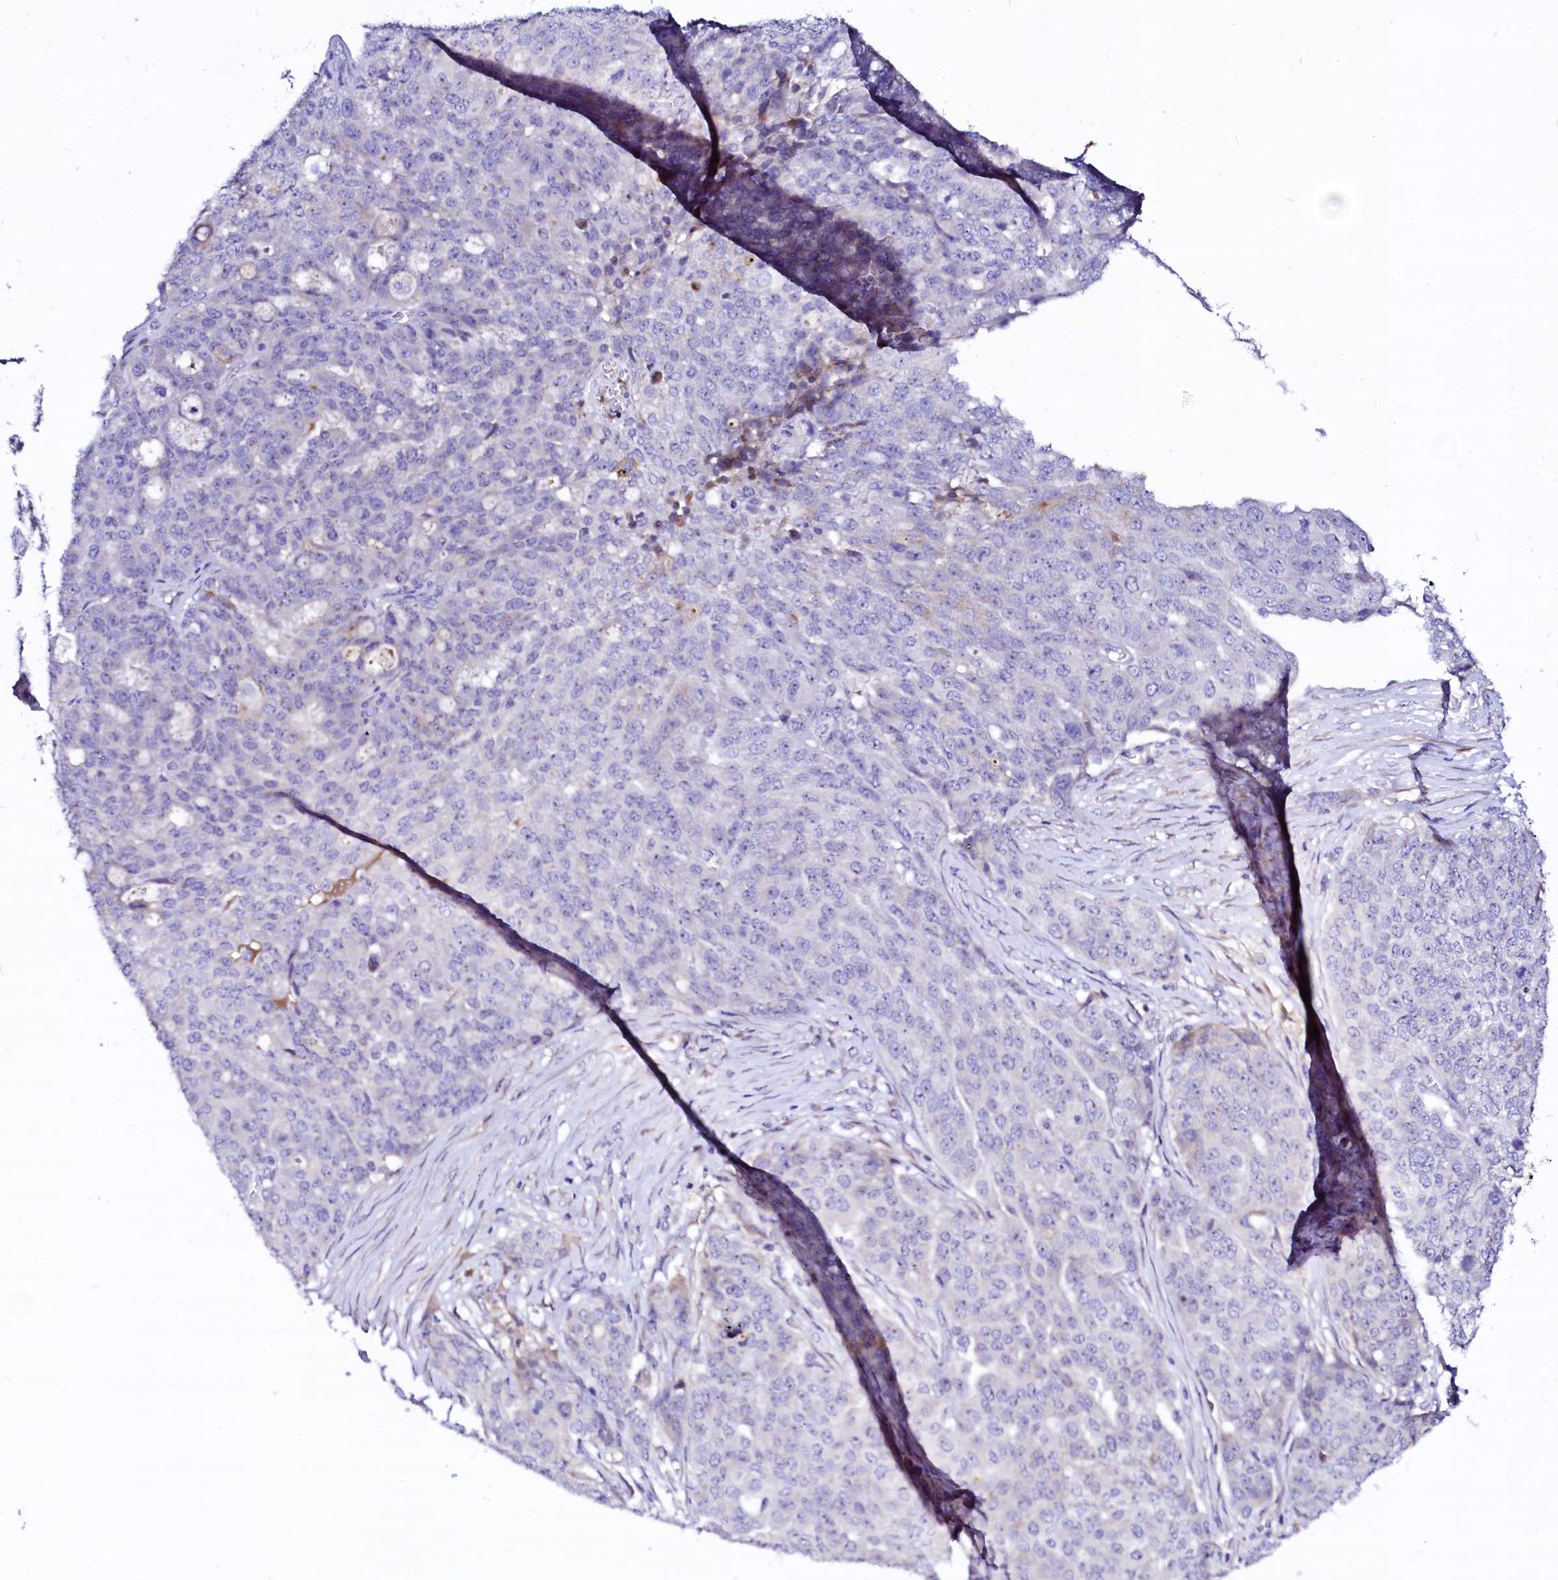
{"staining": {"intensity": "negative", "quantity": "none", "location": "none"}, "tissue": "ovarian cancer", "cell_type": "Tumor cells", "image_type": "cancer", "snomed": [{"axis": "morphology", "description": "Cystadenocarcinoma, serous, NOS"}, {"axis": "topography", "description": "Soft tissue"}, {"axis": "topography", "description": "Ovary"}], "caption": "DAB immunohistochemical staining of serous cystadenocarcinoma (ovarian) reveals no significant staining in tumor cells.", "gene": "BTBD16", "patient": {"sex": "female", "age": 57}}